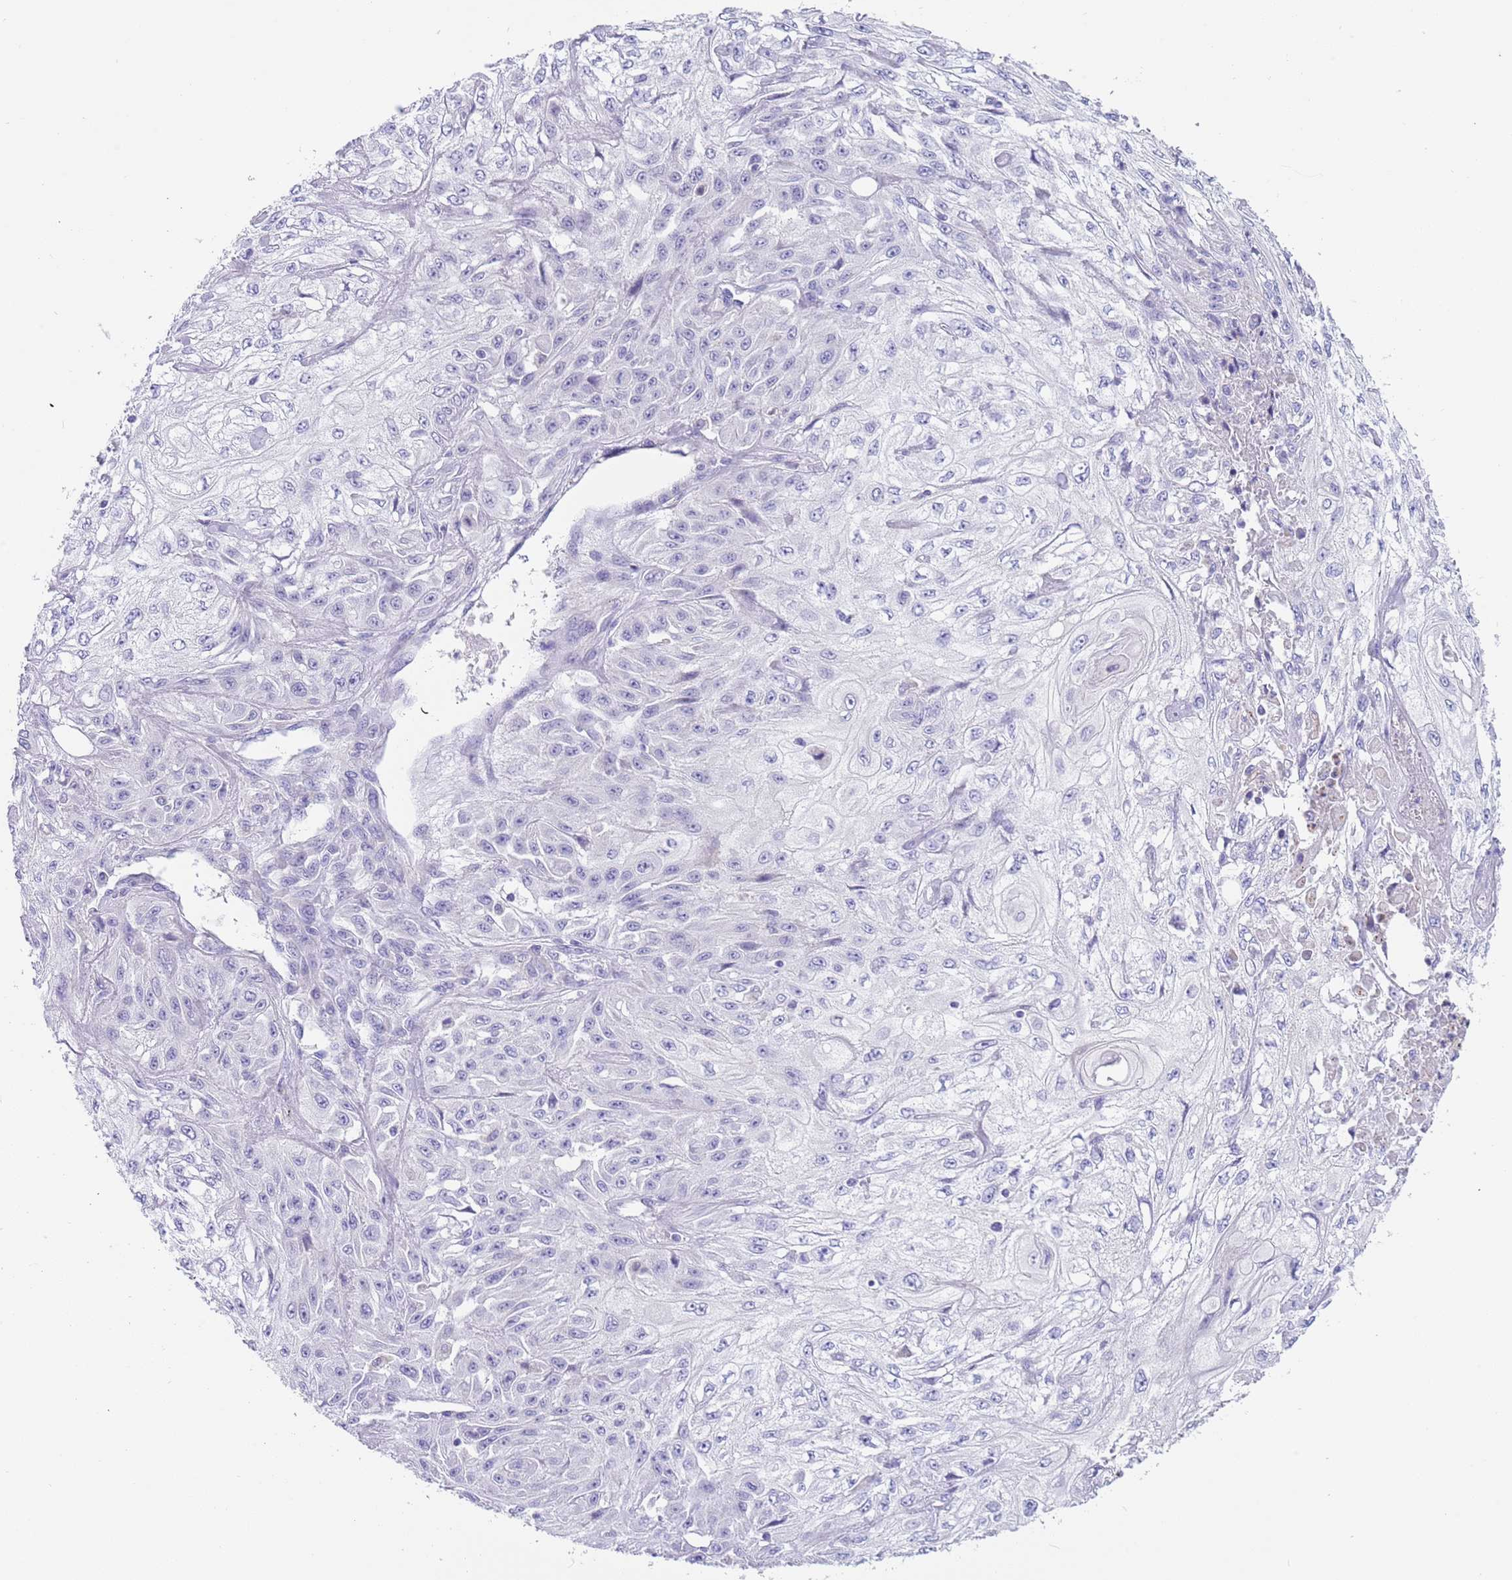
{"staining": {"intensity": "negative", "quantity": "none", "location": "none"}, "tissue": "skin cancer", "cell_type": "Tumor cells", "image_type": "cancer", "snomed": [{"axis": "morphology", "description": "Squamous cell carcinoma, NOS"}, {"axis": "morphology", "description": "Squamous cell carcinoma, metastatic, NOS"}, {"axis": "topography", "description": "Skin"}, {"axis": "topography", "description": "Lymph node"}], "caption": "Tumor cells are negative for protein expression in human skin cancer (metastatic squamous cell carcinoma).", "gene": "TYW1", "patient": {"sex": "male", "age": 75}}